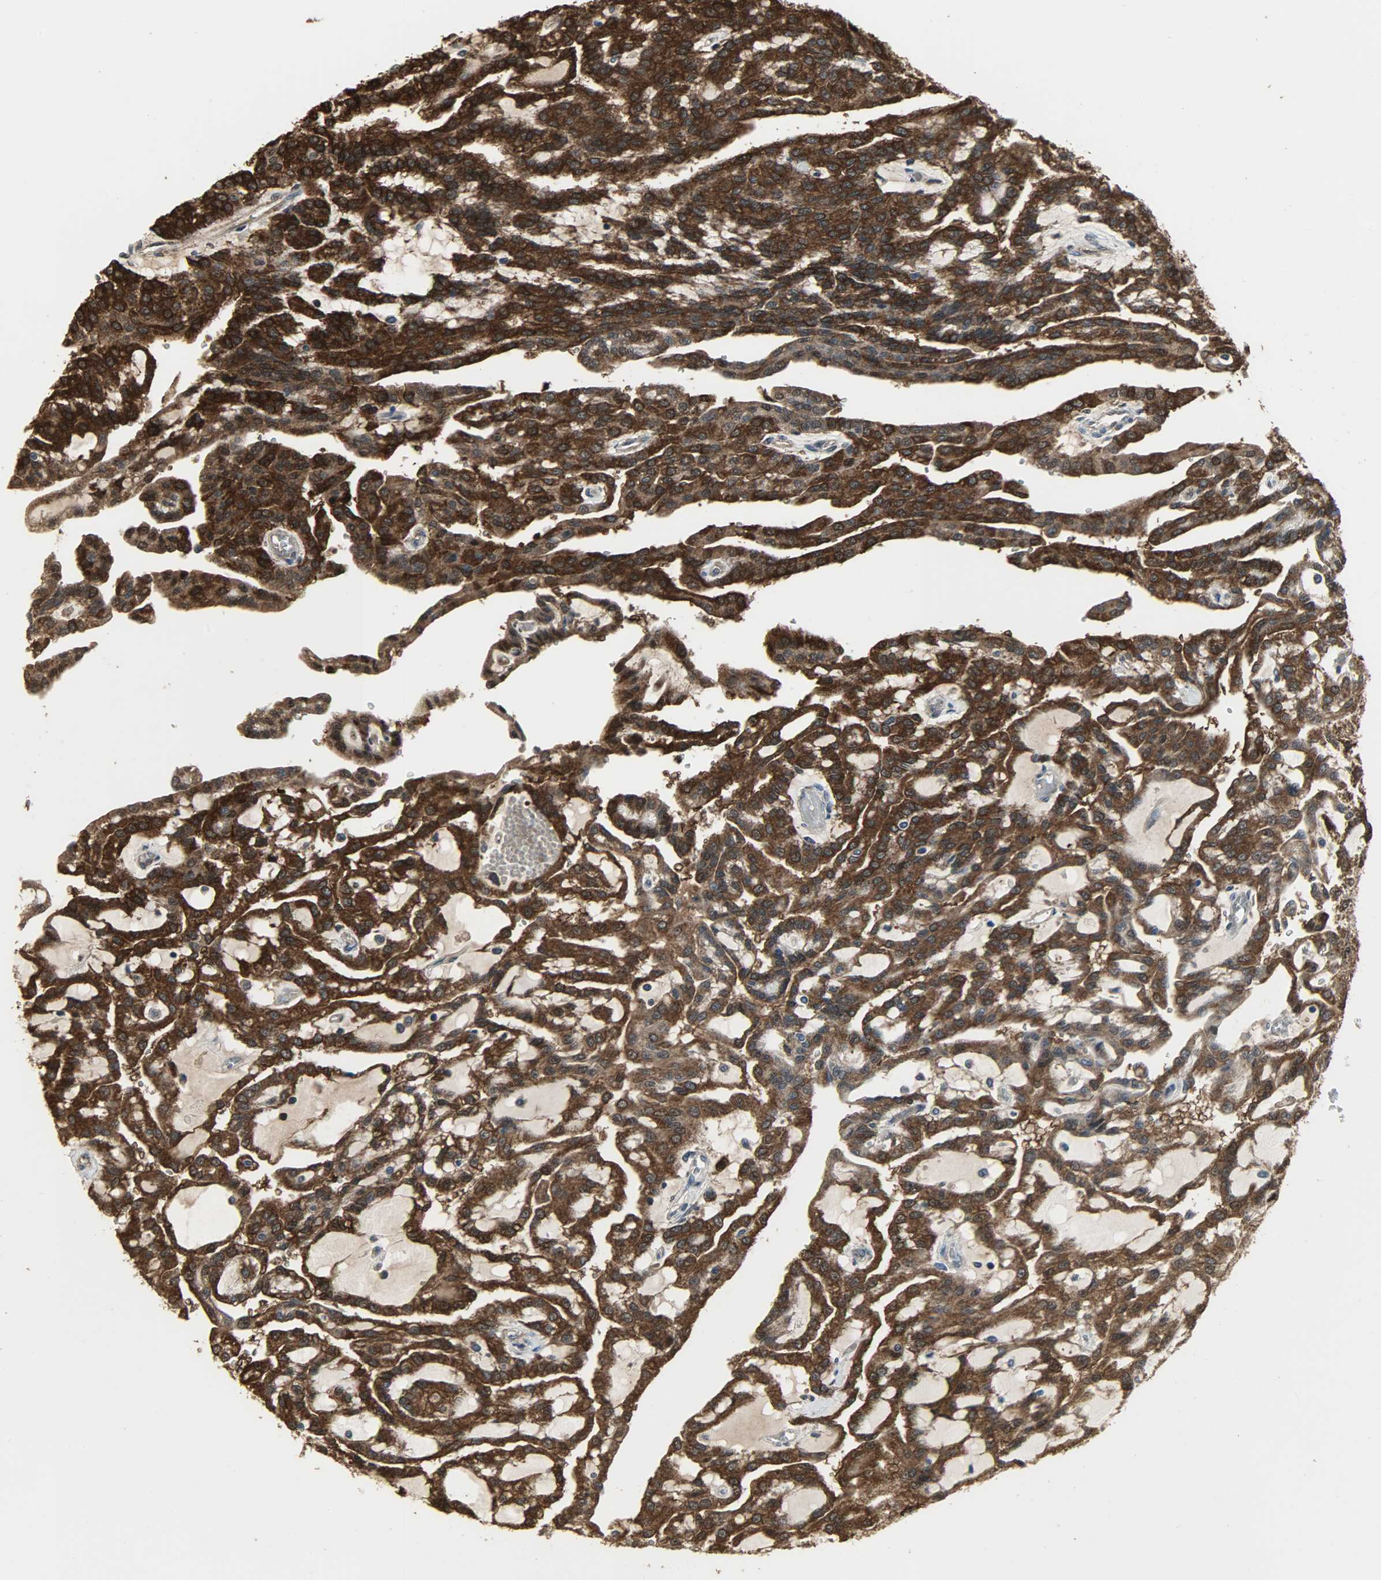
{"staining": {"intensity": "strong", "quantity": ">75%", "location": "cytoplasmic/membranous,nuclear"}, "tissue": "renal cancer", "cell_type": "Tumor cells", "image_type": "cancer", "snomed": [{"axis": "morphology", "description": "Adenocarcinoma, NOS"}, {"axis": "topography", "description": "Kidney"}], "caption": "Immunohistochemistry (IHC) (DAB) staining of human renal adenocarcinoma exhibits strong cytoplasmic/membranous and nuclear protein positivity in approximately >75% of tumor cells.", "gene": "LDHB", "patient": {"sex": "male", "age": 63}}